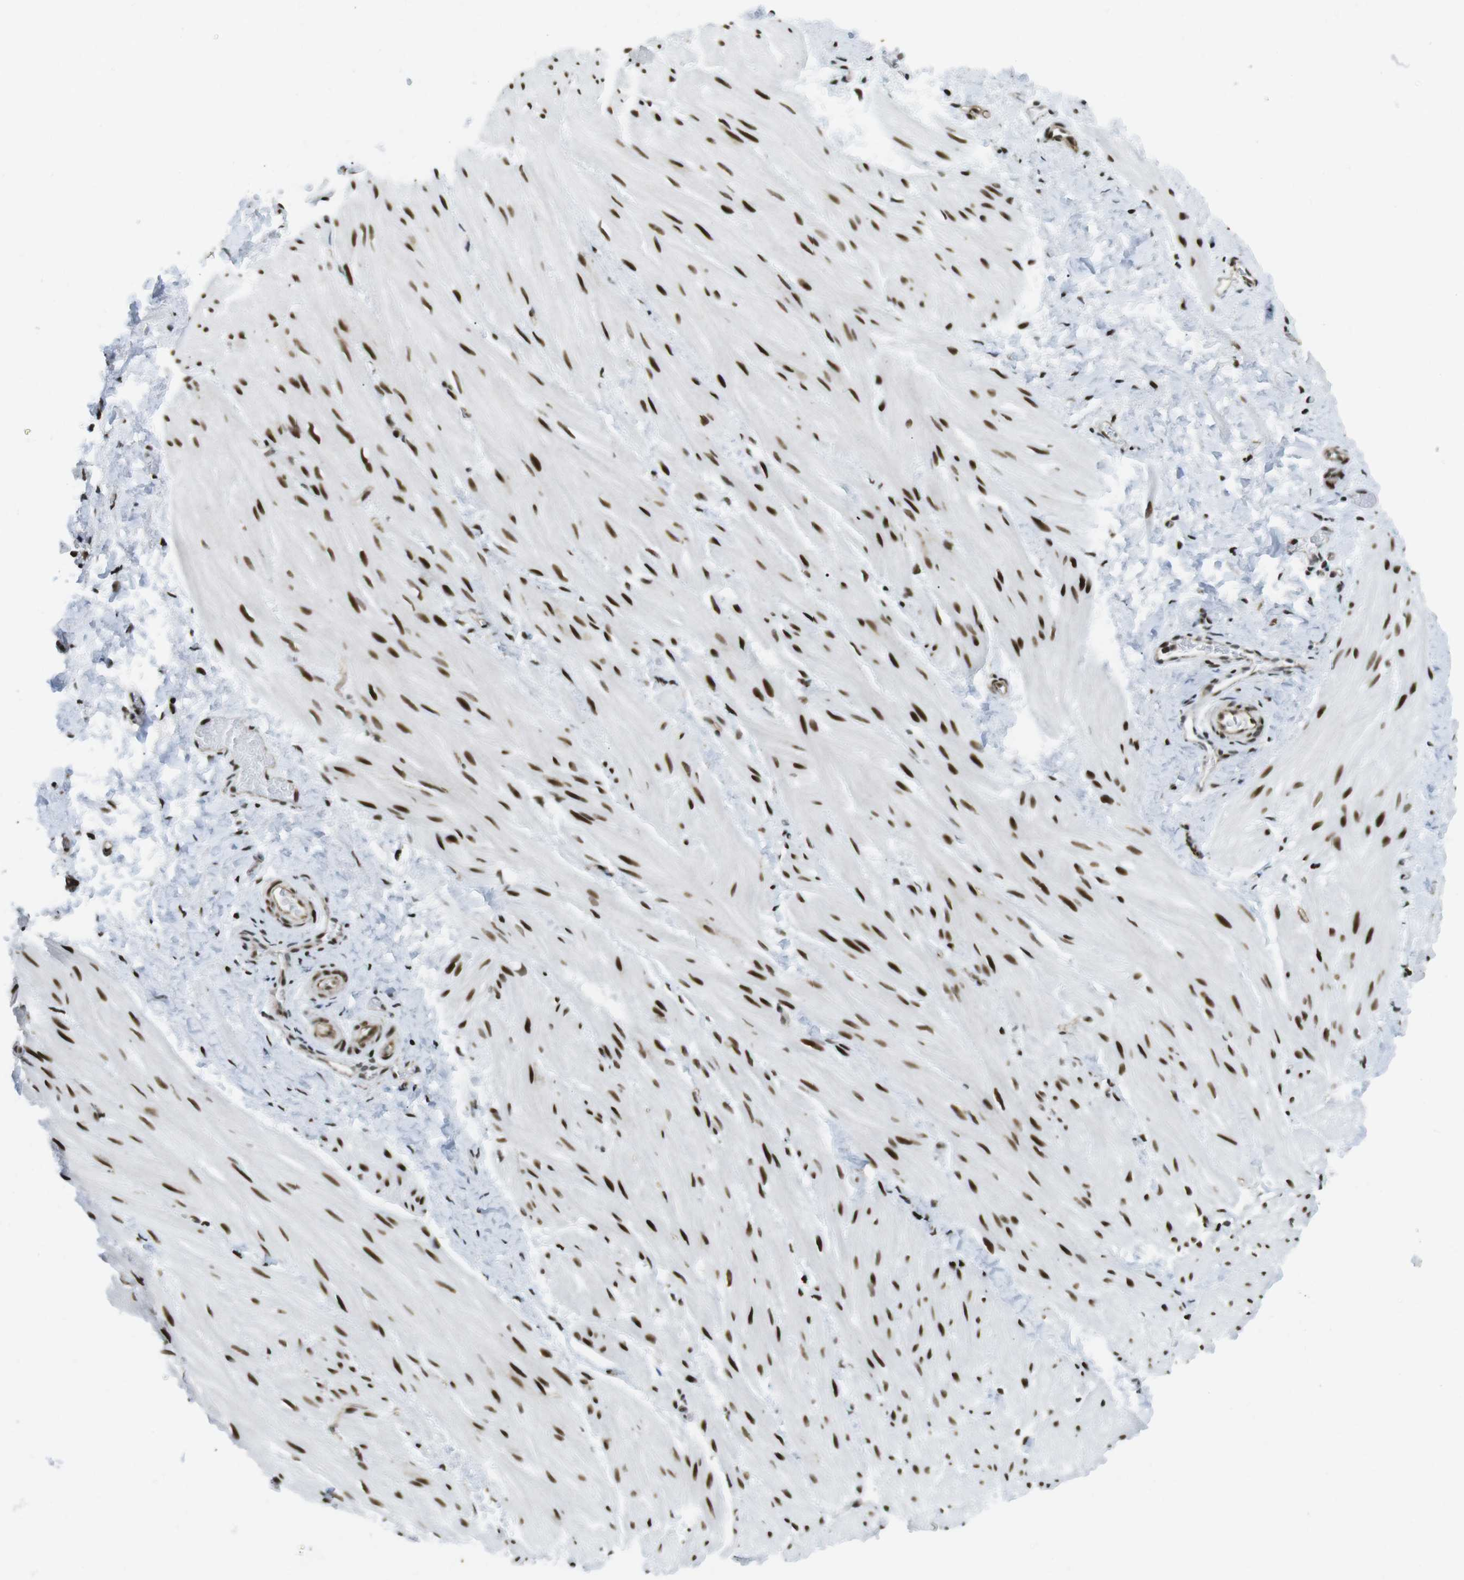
{"staining": {"intensity": "strong", "quantity": ">75%", "location": "nuclear"}, "tissue": "smooth muscle", "cell_type": "Smooth muscle cells", "image_type": "normal", "snomed": [{"axis": "morphology", "description": "Normal tissue, NOS"}, {"axis": "topography", "description": "Smooth muscle"}], "caption": "A high-resolution histopathology image shows immunohistochemistry (IHC) staining of unremarkable smooth muscle, which reveals strong nuclear expression in approximately >75% of smooth muscle cells.", "gene": "ARID1A", "patient": {"sex": "male", "age": 16}}